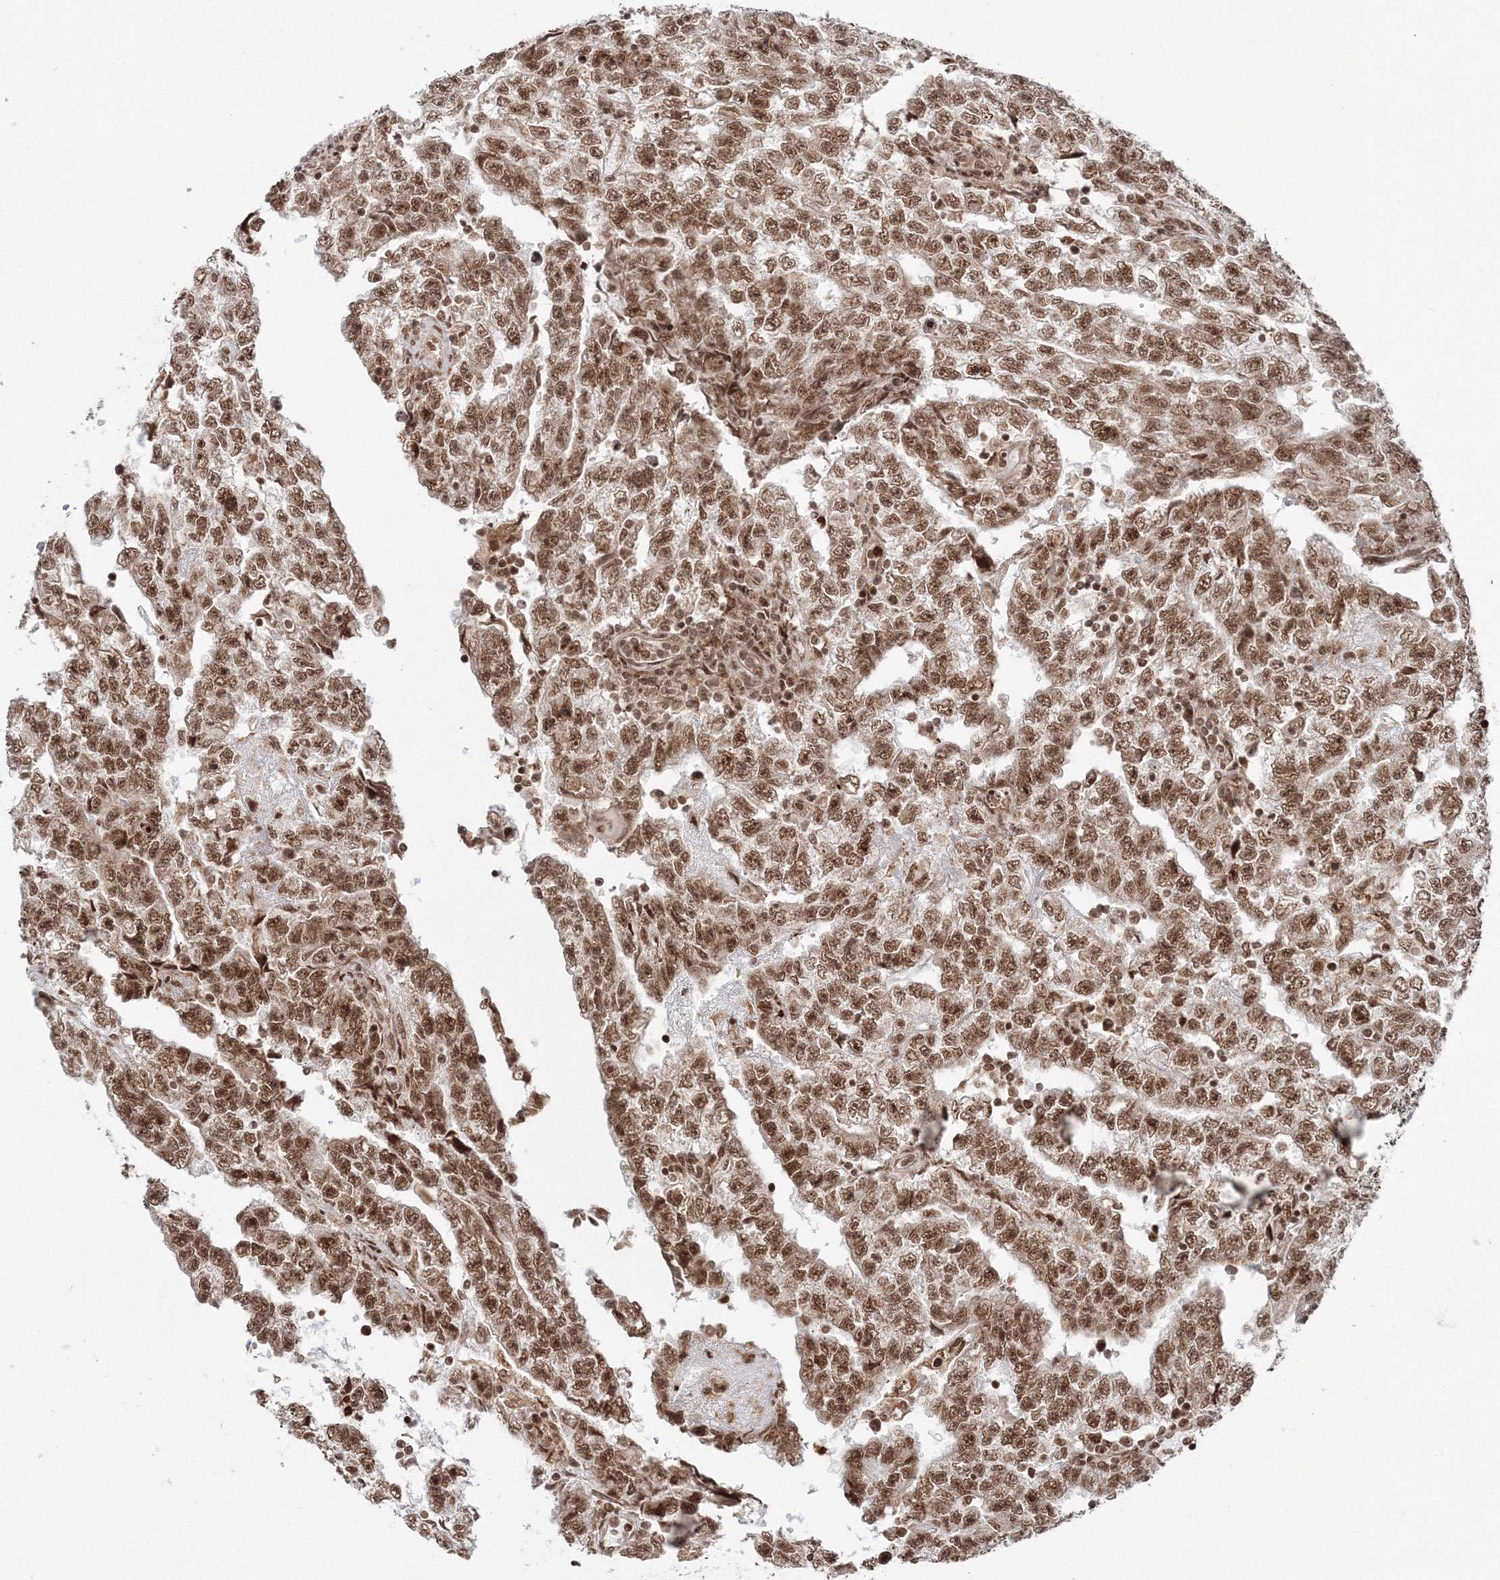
{"staining": {"intensity": "moderate", "quantity": ">75%", "location": "nuclear"}, "tissue": "testis cancer", "cell_type": "Tumor cells", "image_type": "cancer", "snomed": [{"axis": "morphology", "description": "Carcinoma, Embryonal, NOS"}, {"axis": "topography", "description": "Testis"}], "caption": "Moderate nuclear staining is appreciated in approximately >75% of tumor cells in embryonal carcinoma (testis).", "gene": "KIF20A", "patient": {"sex": "male", "age": 25}}